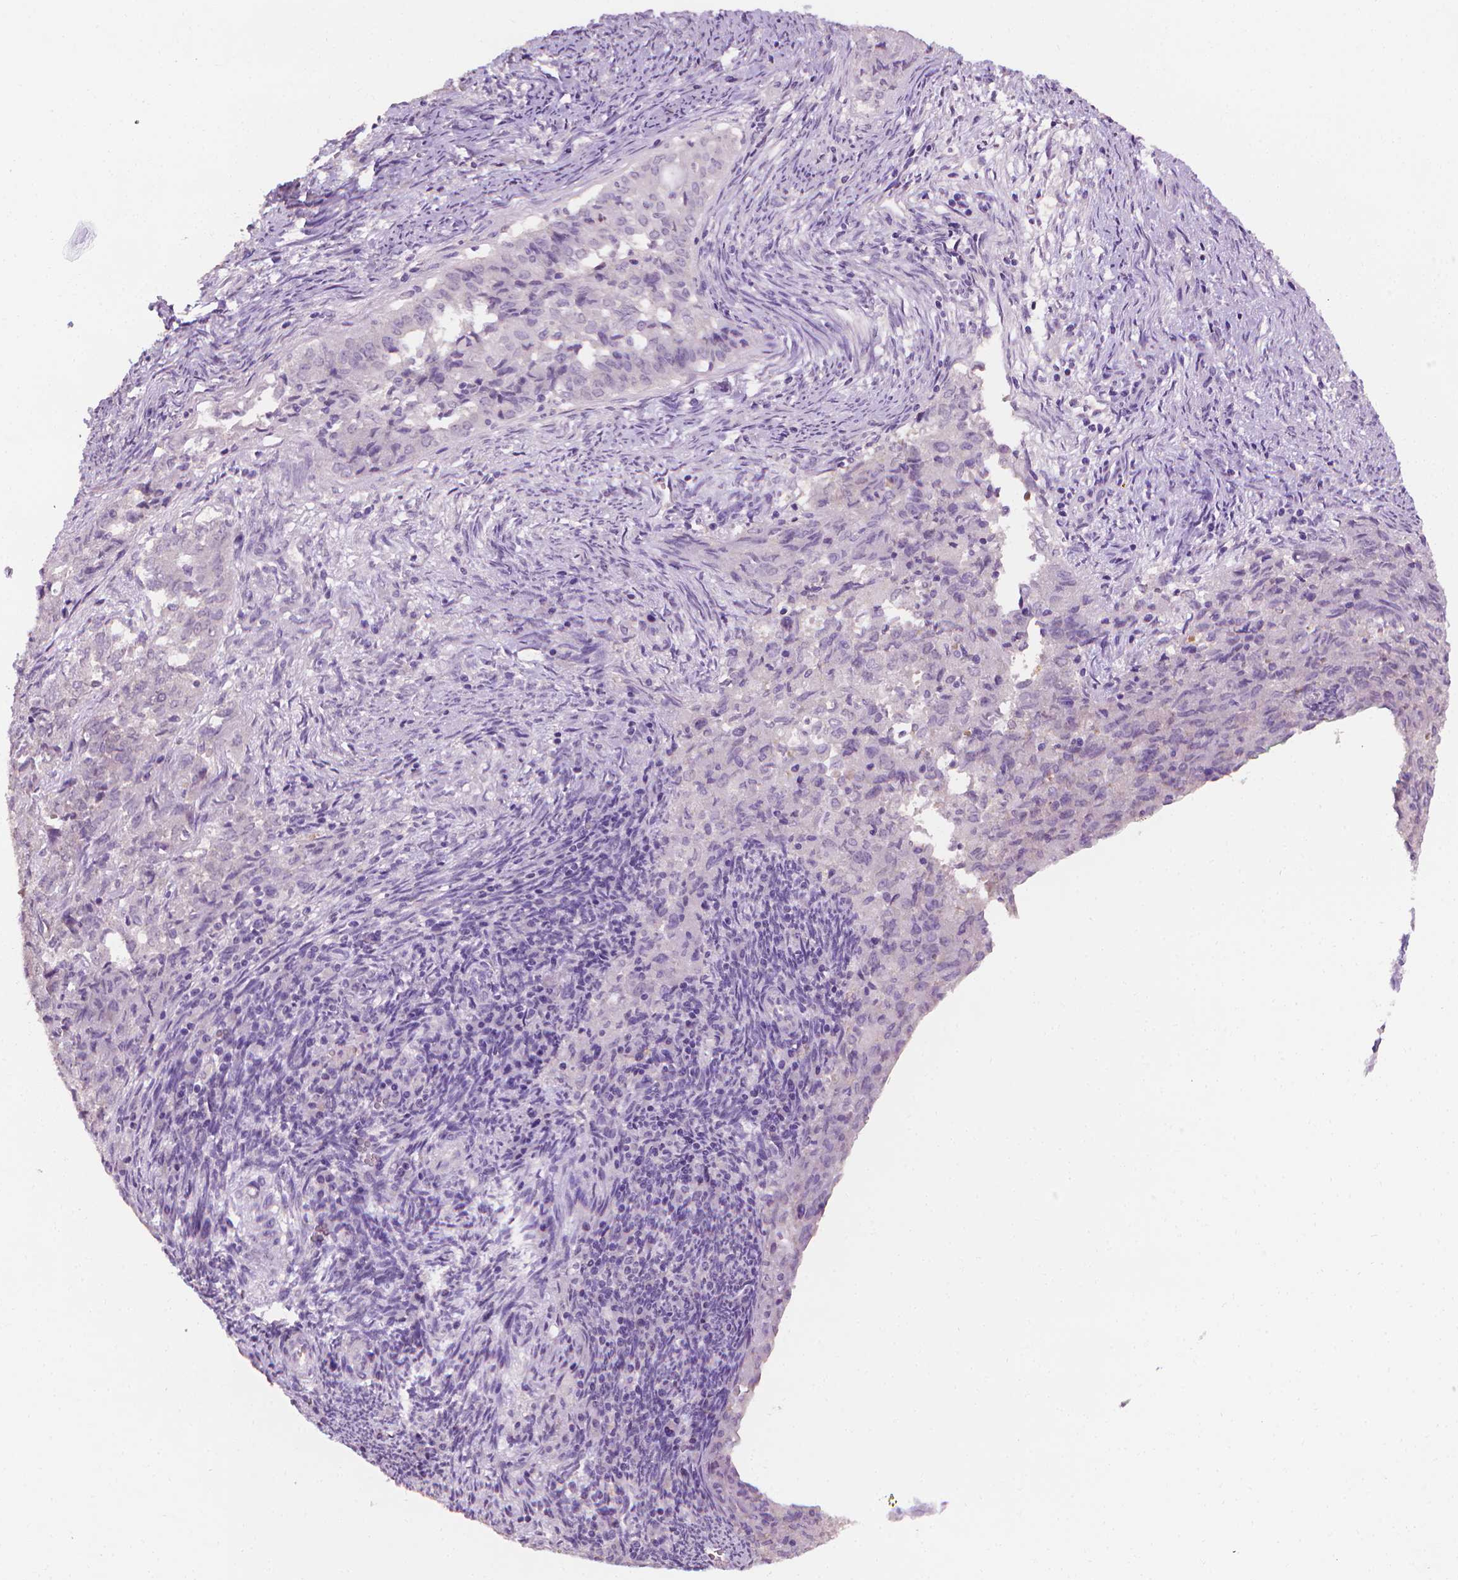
{"staining": {"intensity": "negative", "quantity": "none", "location": "none"}, "tissue": "endometrial cancer", "cell_type": "Tumor cells", "image_type": "cancer", "snomed": [{"axis": "morphology", "description": "Adenocarcinoma, NOS"}, {"axis": "topography", "description": "Endometrium"}], "caption": "Tumor cells are negative for protein expression in human endometrial cancer. (DAB (3,3'-diaminobenzidine) immunohistochemistry, high magnification).", "gene": "FASN", "patient": {"sex": "female", "age": 72}}